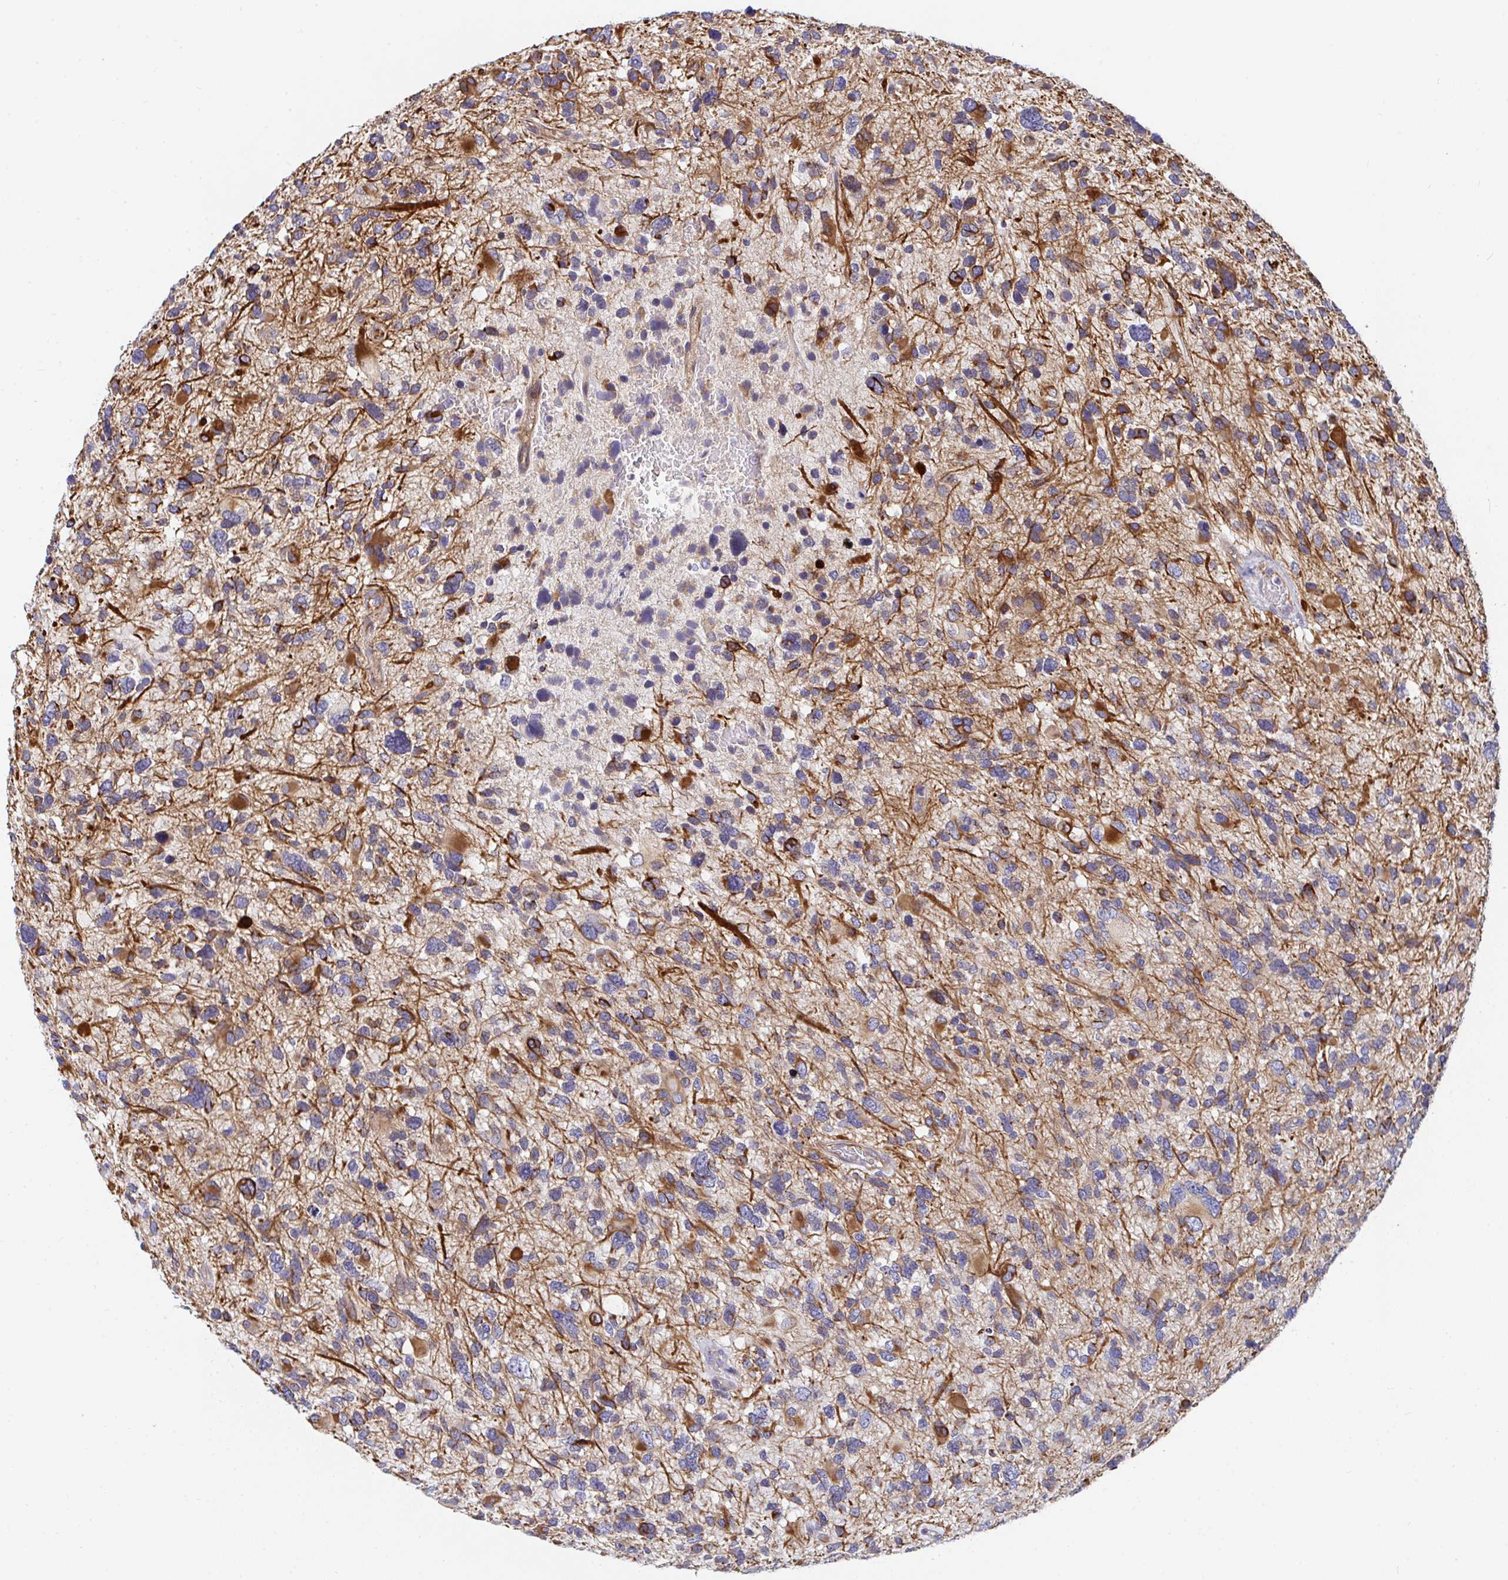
{"staining": {"intensity": "moderate", "quantity": "25%-75%", "location": "cytoplasmic/membranous"}, "tissue": "glioma", "cell_type": "Tumor cells", "image_type": "cancer", "snomed": [{"axis": "morphology", "description": "Glioma, malignant, High grade"}, {"axis": "topography", "description": "Brain"}], "caption": "Protein expression analysis of malignant glioma (high-grade) demonstrates moderate cytoplasmic/membranous positivity in approximately 25%-75% of tumor cells.", "gene": "EIF1AD", "patient": {"sex": "female", "age": 11}}